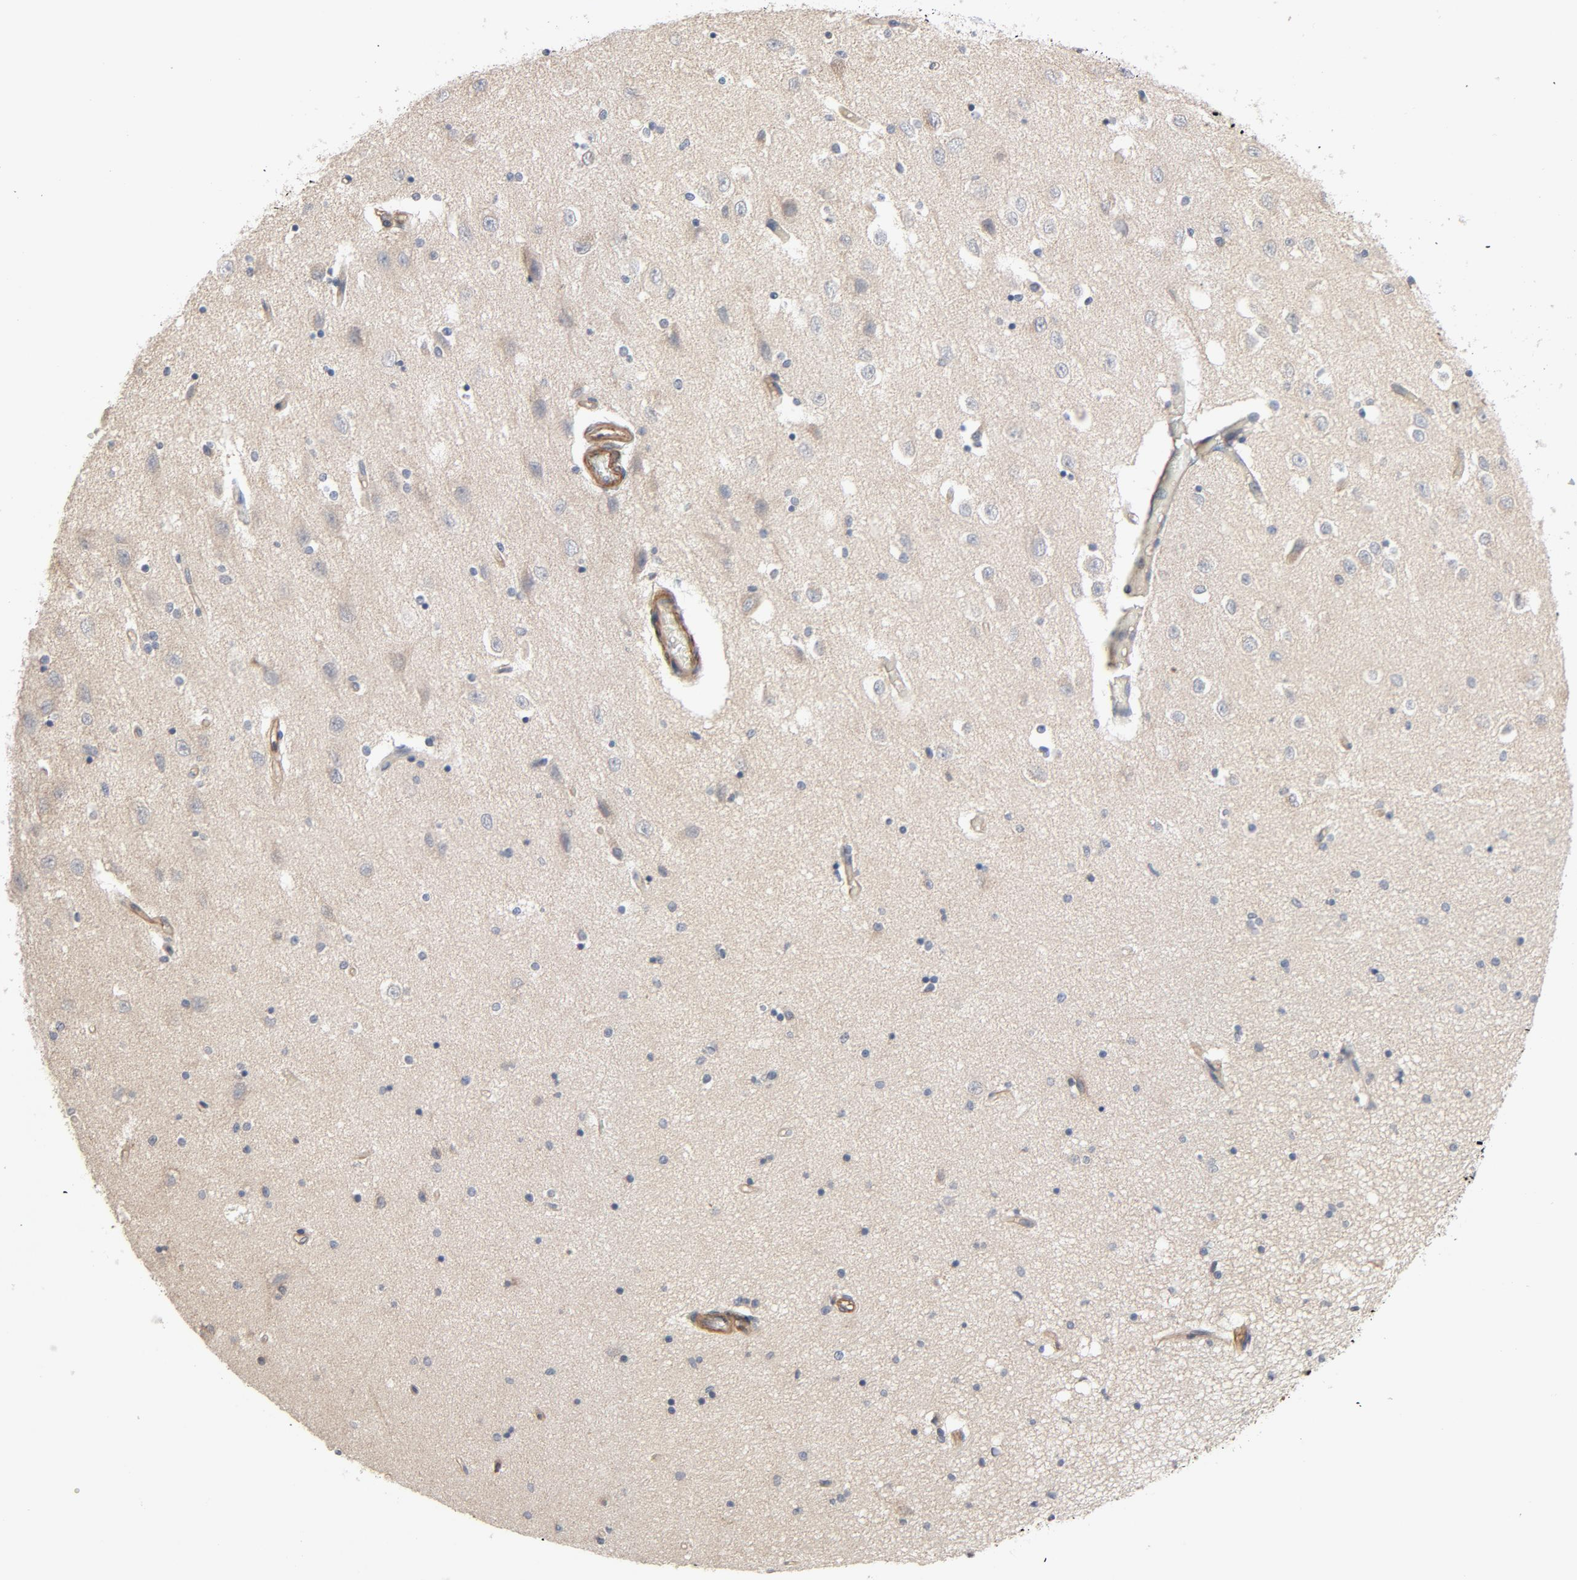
{"staining": {"intensity": "negative", "quantity": "none", "location": "none"}, "tissue": "hippocampus", "cell_type": "Glial cells", "image_type": "normal", "snomed": [{"axis": "morphology", "description": "Normal tissue, NOS"}, {"axis": "topography", "description": "Hippocampus"}], "caption": "This is an immunohistochemistry (IHC) micrograph of unremarkable human hippocampus. There is no positivity in glial cells.", "gene": "TRIOBP", "patient": {"sex": "female", "age": 54}}